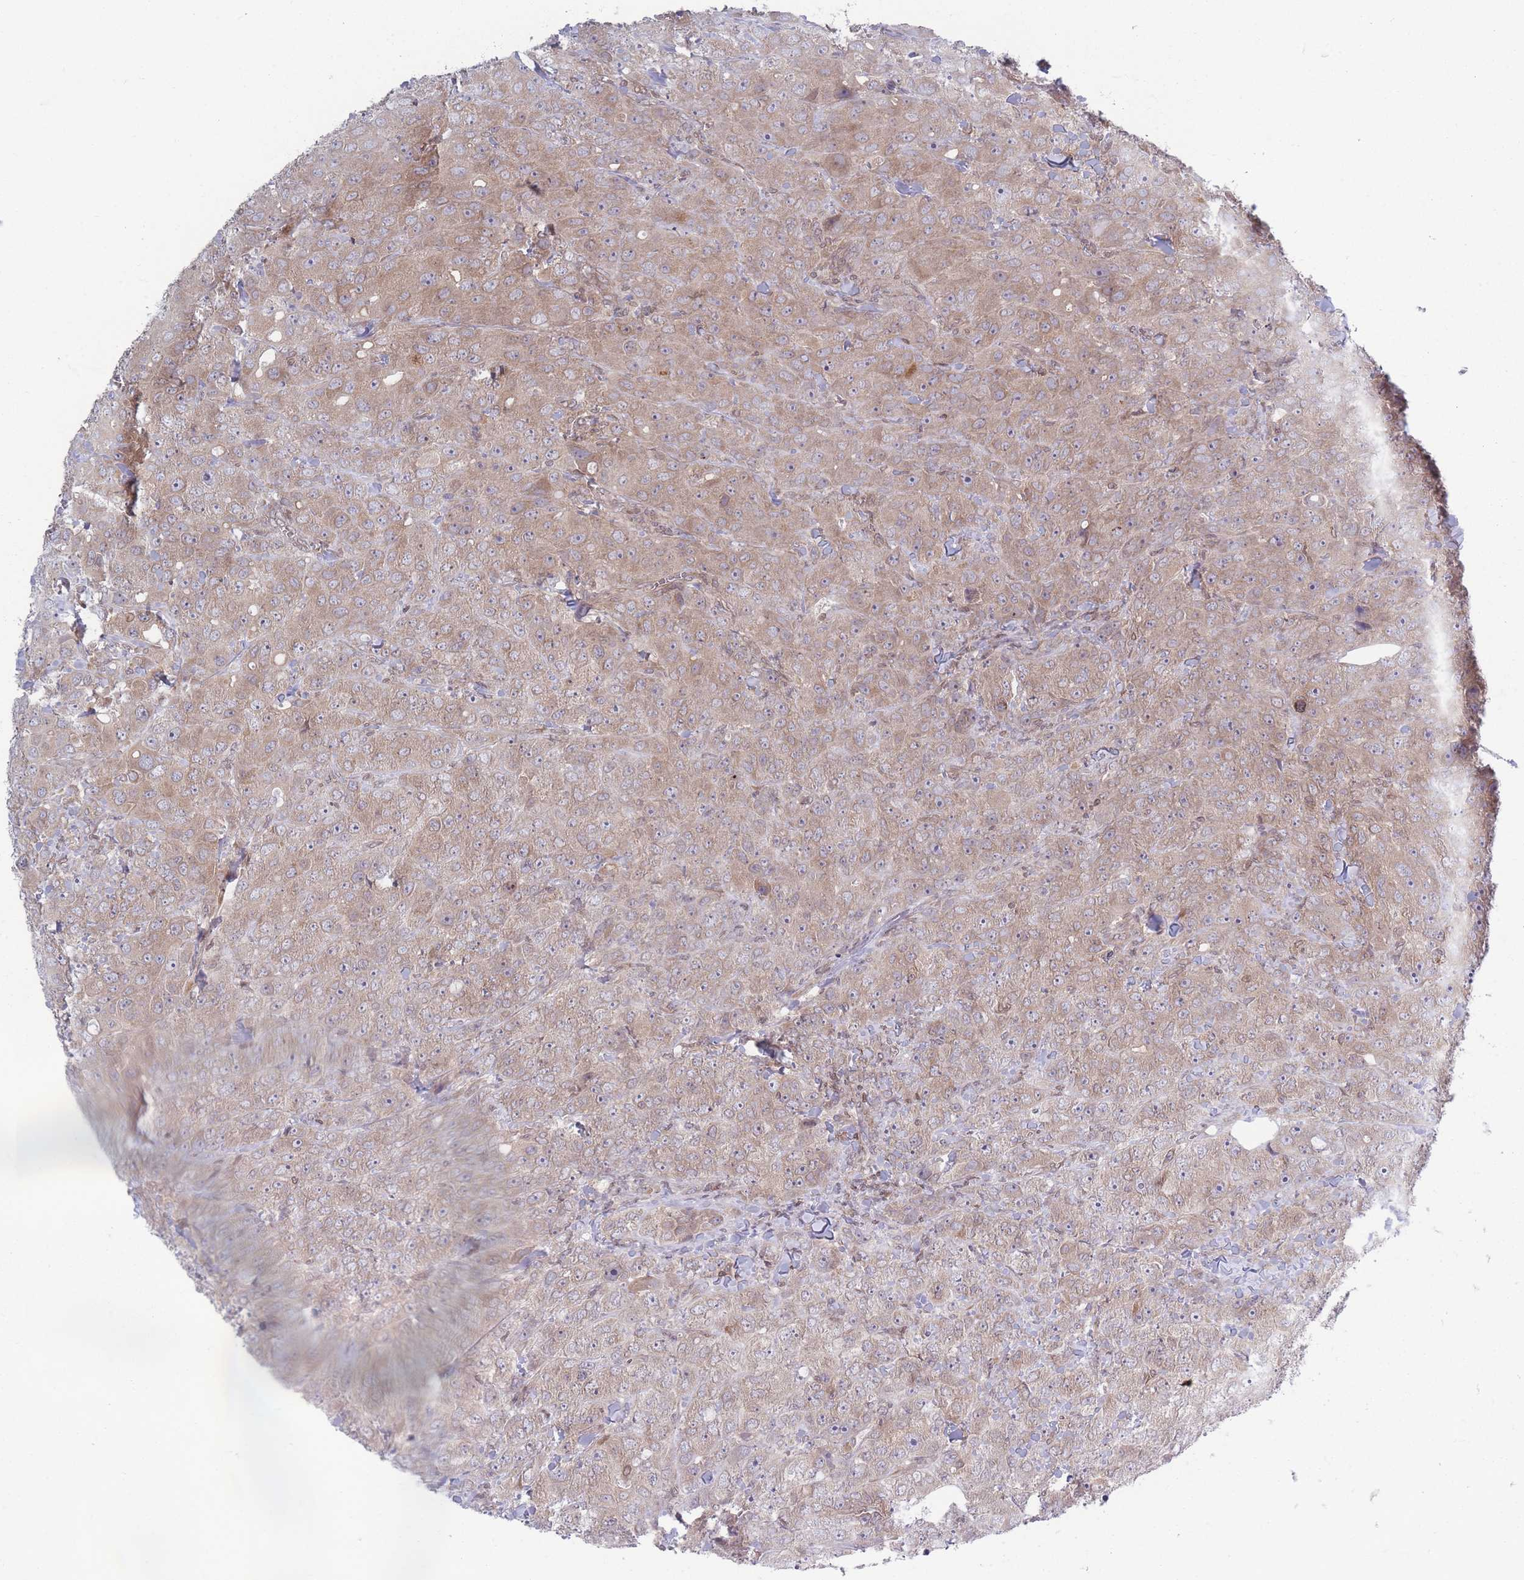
{"staining": {"intensity": "weak", "quantity": ">75%", "location": "cytoplasmic/membranous"}, "tissue": "breast cancer", "cell_type": "Tumor cells", "image_type": "cancer", "snomed": [{"axis": "morphology", "description": "Duct carcinoma"}, {"axis": "topography", "description": "Breast"}], "caption": "The image demonstrates staining of intraductal carcinoma (breast), revealing weak cytoplasmic/membranous protein staining (brown color) within tumor cells.", "gene": "VRK2", "patient": {"sex": "female", "age": 43}}